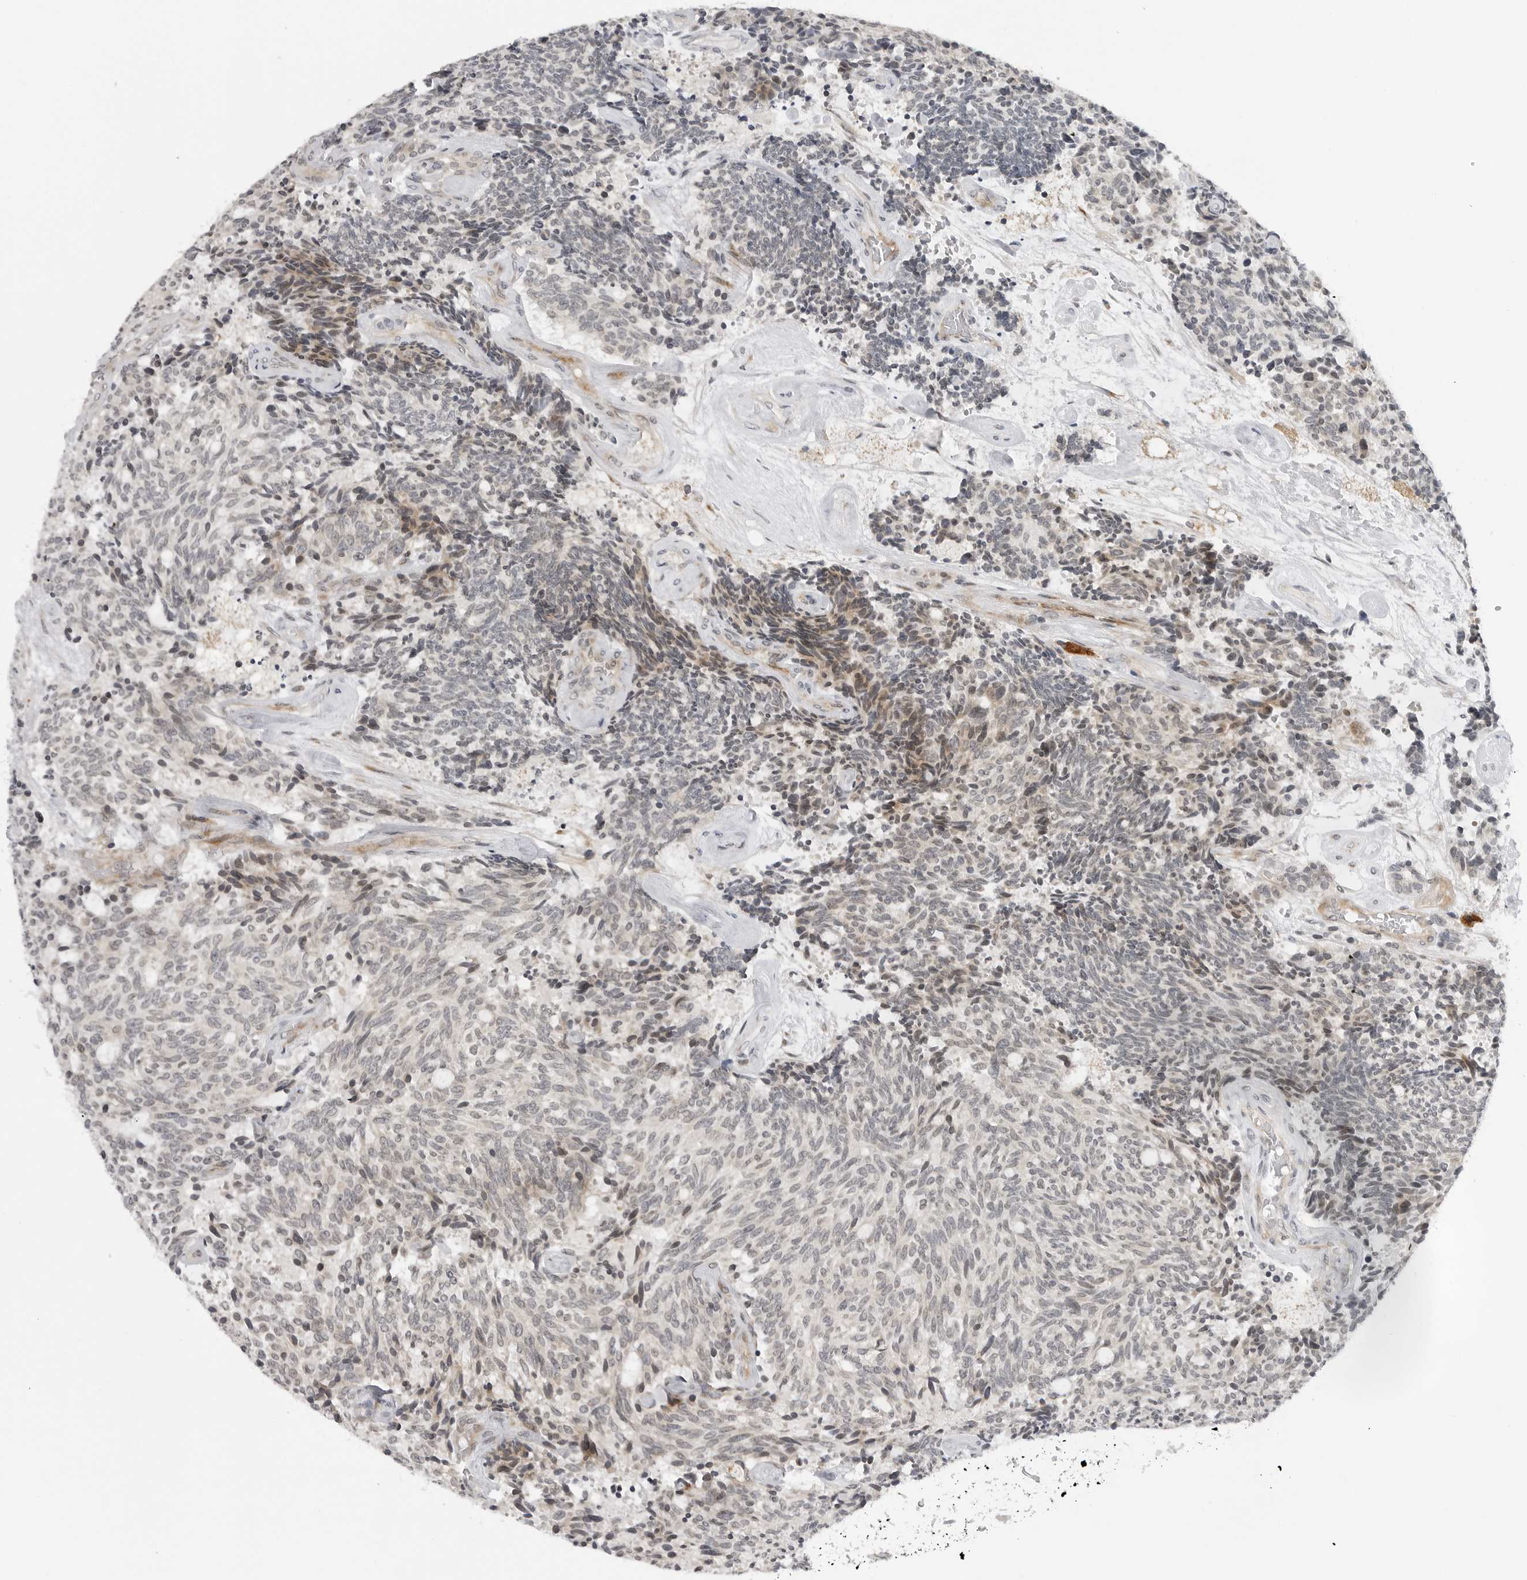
{"staining": {"intensity": "moderate", "quantity": "<25%", "location": "cytoplasmic/membranous"}, "tissue": "carcinoid", "cell_type": "Tumor cells", "image_type": "cancer", "snomed": [{"axis": "morphology", "description": "Carcinoid, malignant, NOS"}, {"axis": "topography", "description": "Pancreas"}], "caption": "Human carcinoid (malignant) stained with a brown dye exhibits moderate cytoplasmic/membranous positive expression in about <25% of tumor cells.", "gene": "ADAMTS5", "patient": {"sex": "female", "age": 54}}